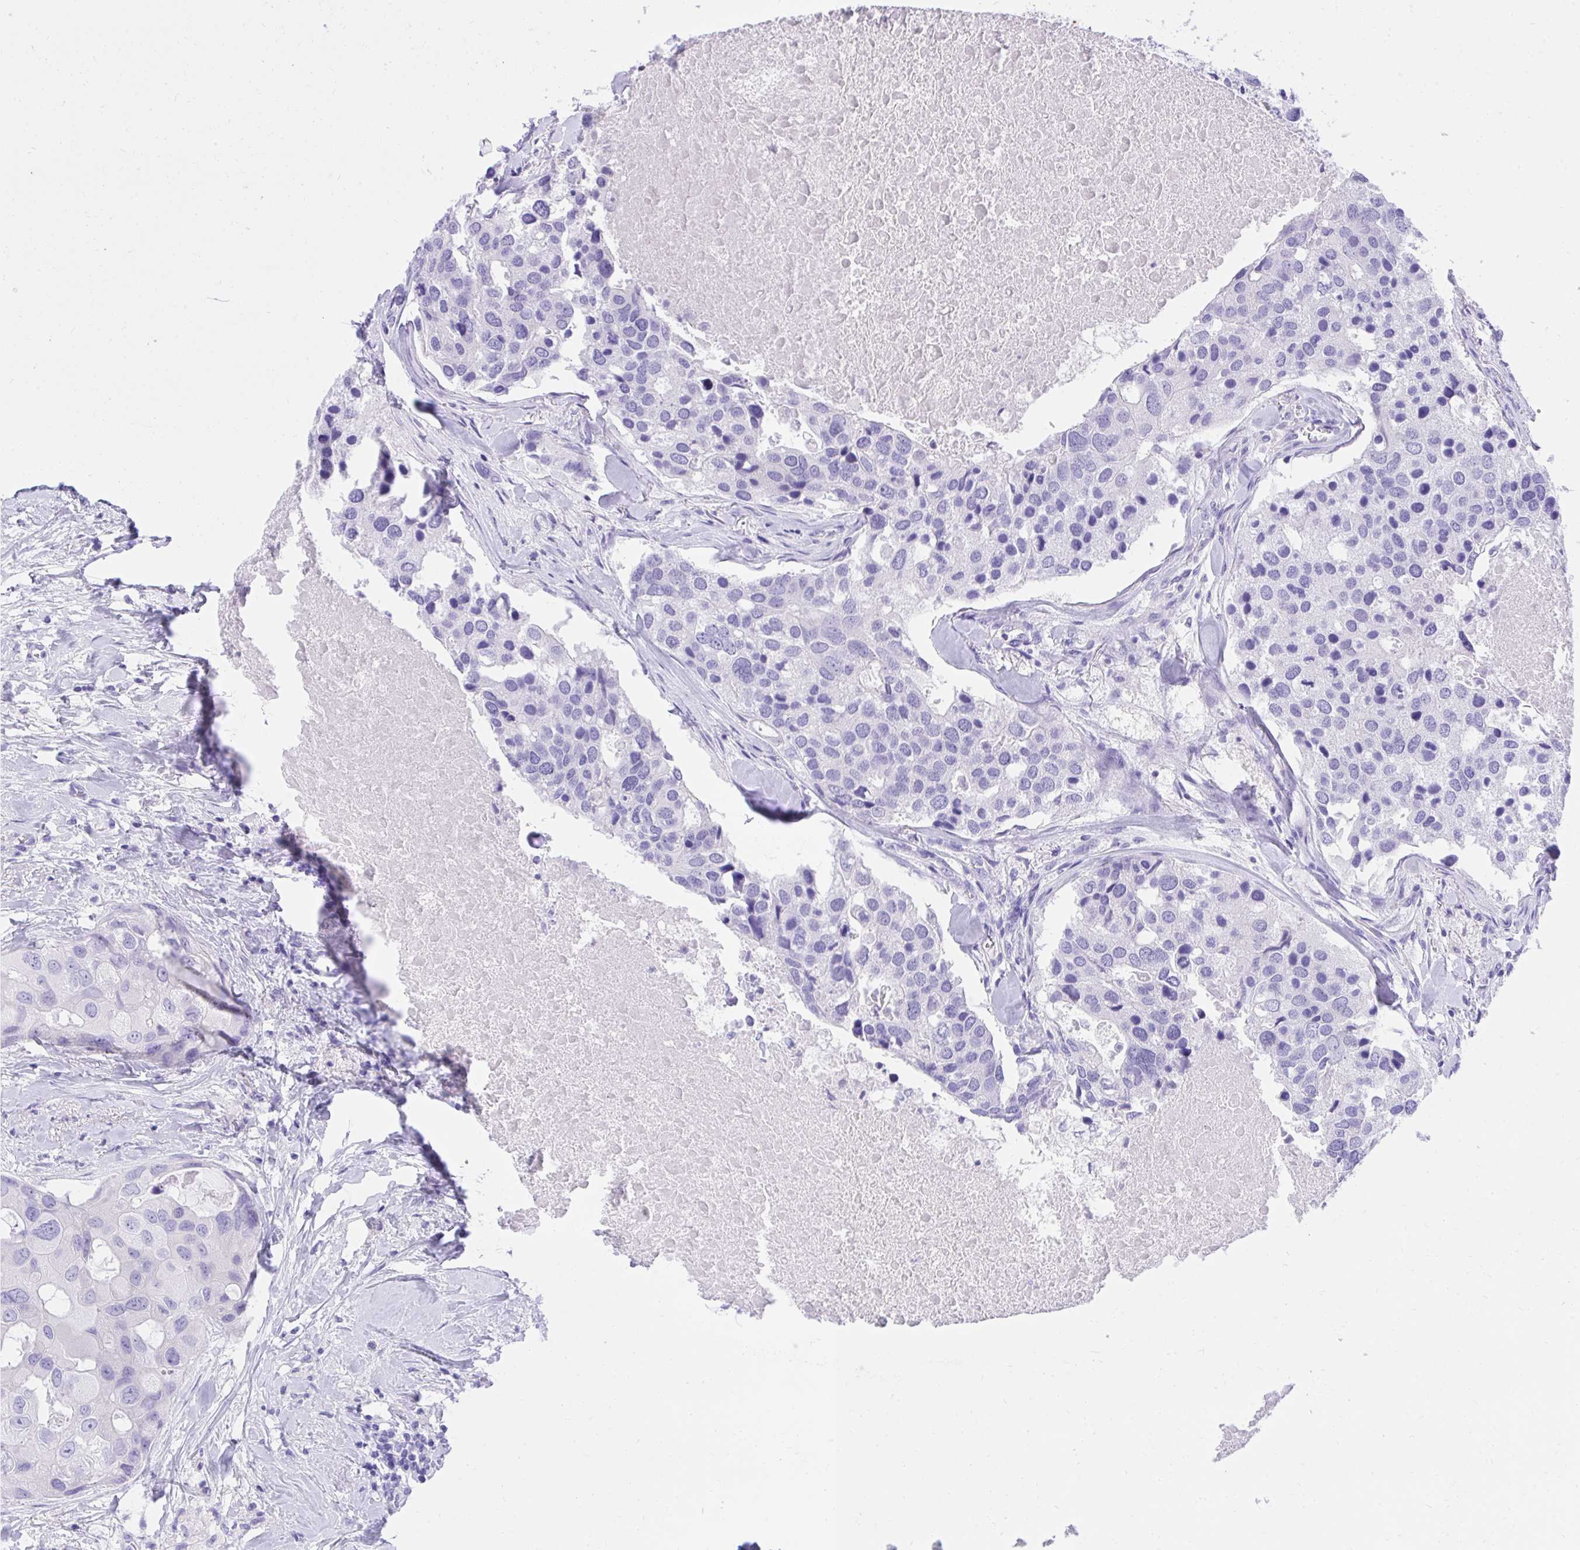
{"staining": {"intensity": "negative", "quantity": "none", "location": "none"}, "tissue": "breast cancer", "cell_type": "Tumor cells", "image_type": "cancer", "snomed": [{"axis": "morphology", "description": "Duct carcinoma"}, {"axis": "topography", "description": "Breast"}], "caption": "This is an immunohistochemistry histopathology image of human breast cancer. There is no expression in tumor cells.", "gene": "KCNN4", "patient": {"sex": "female", "age": 83}}